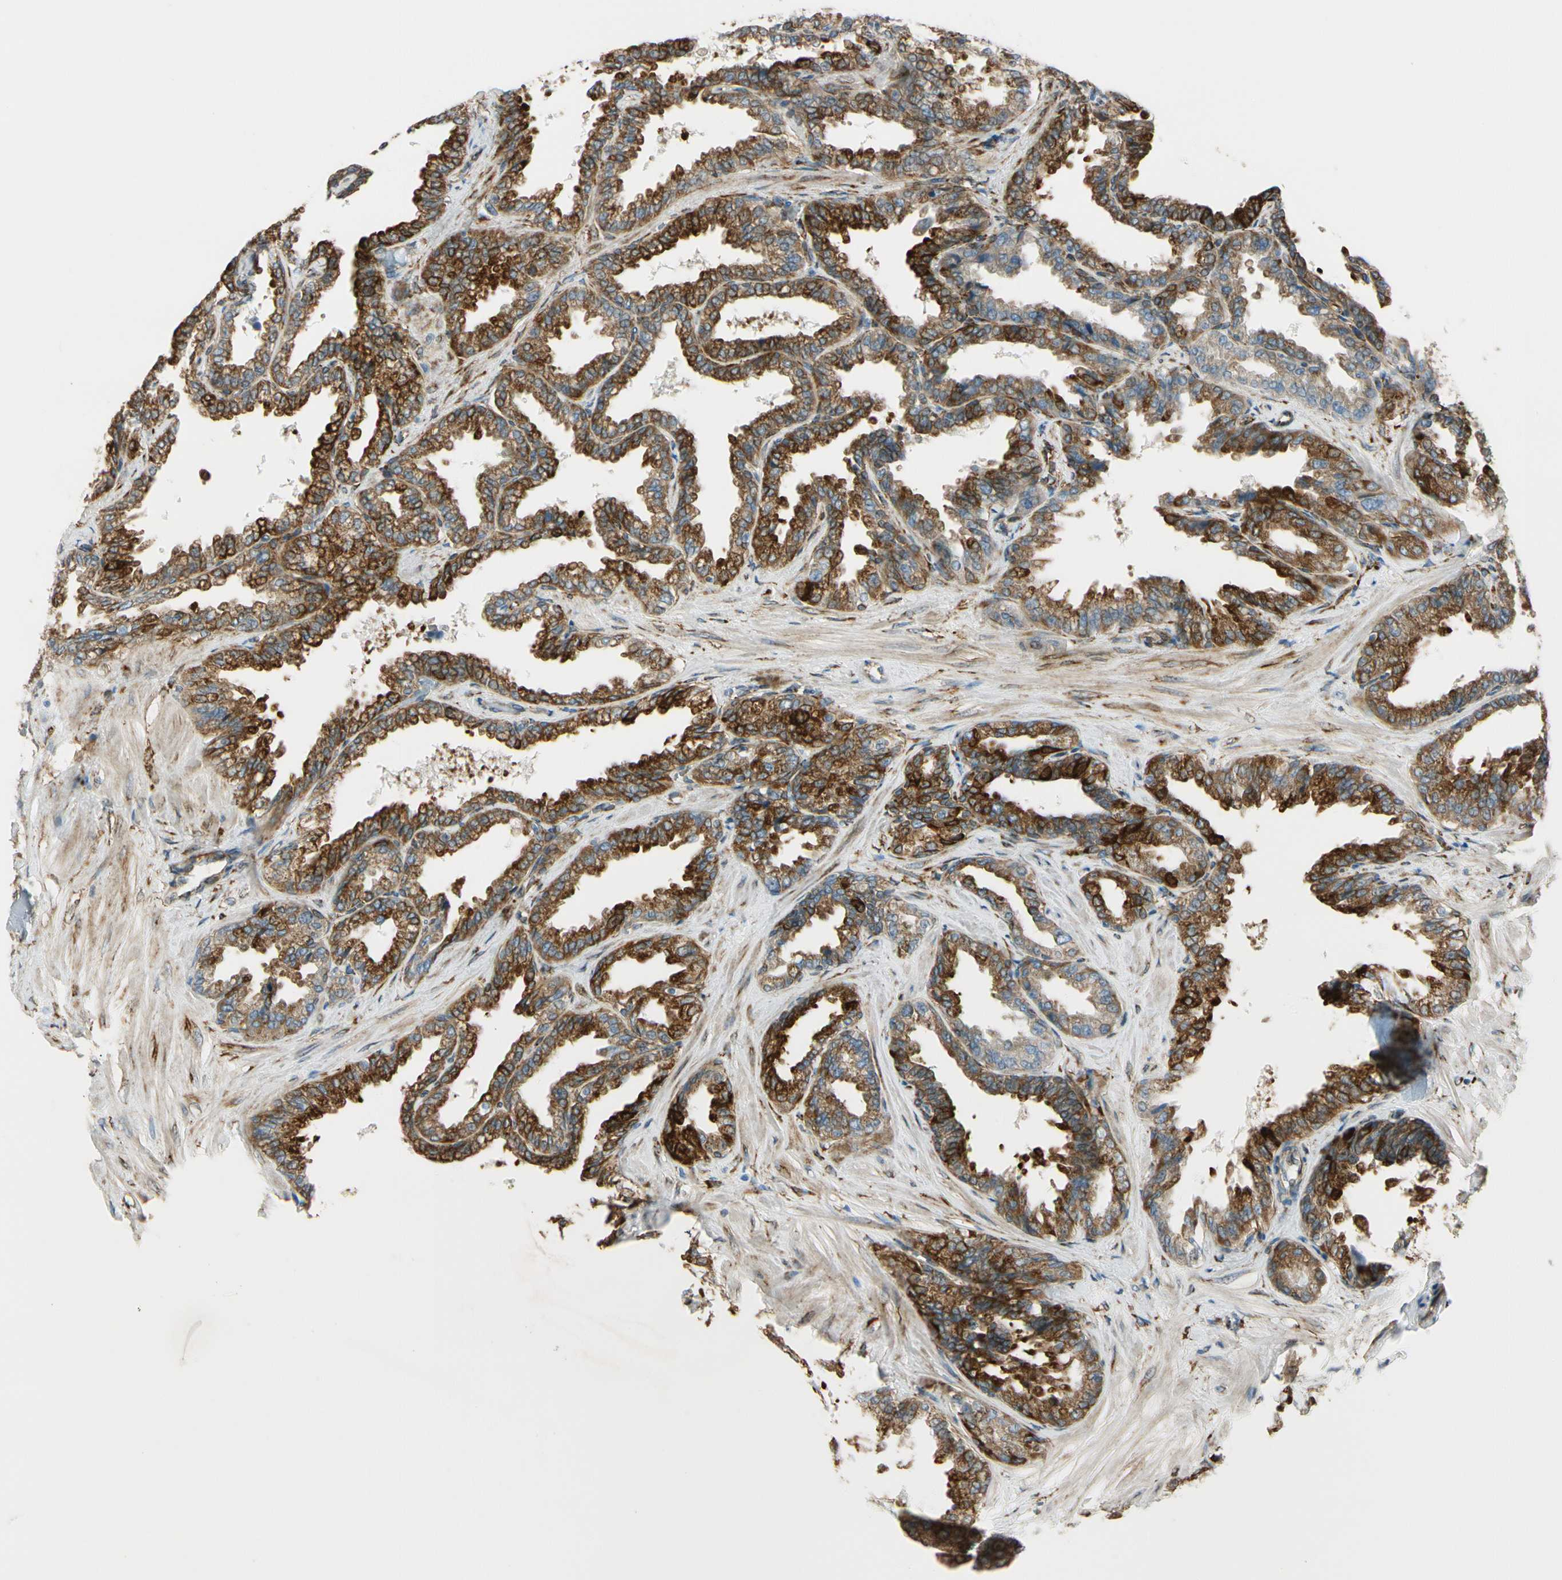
{"staining": {"intensity": "strong", "quantity": ">75%", "location": "cytoplasmic/membranous"}, "tissue": "seminal vesicle", "cell_type": "Glandular cells", "image_type": "normal", "snomed": [{"axis": "morphology", "description": "Normal tissue, NOS"}, {"axis": "topography", "description": "Seminal veicle"}], "caption": "An immunohistochemistry micrograph of normal tissue is shown. Protein staining in brown labels strong cytoplasmic/membranous positivity in seminal vesicle within glandular cells.", "gene": "FKBP7", "patient": {"sex": "male", "age": 46}}